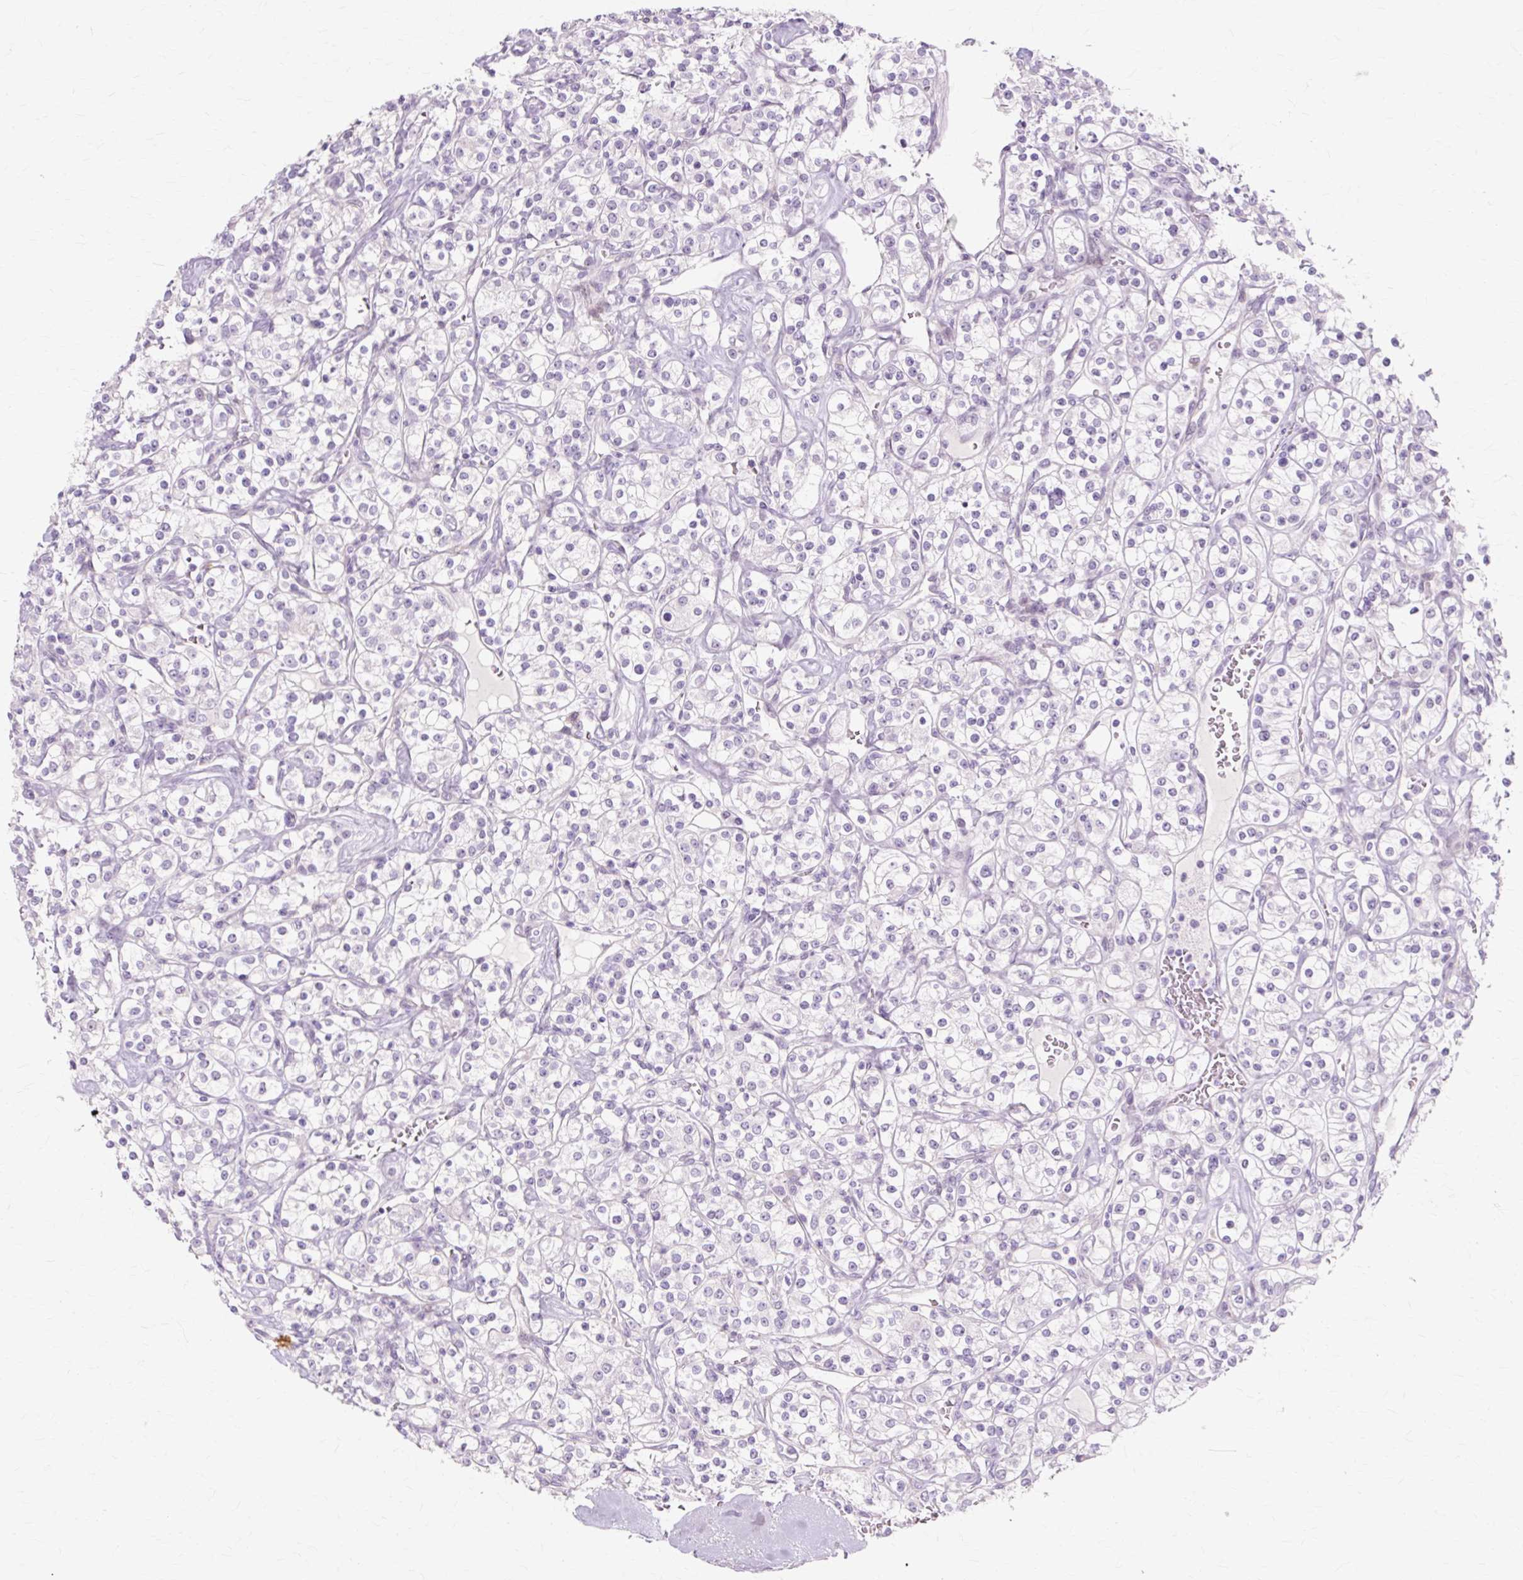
{"staining": {"intensity": "negative", "quantity": "none", "location": "none"}, "tissue": "renal cancer", "cell_type": "Tumor cells", "image_type": "cancer", "snomed": [{"axis": "morphology", "description": "Adenocarcinoma, NOS"}, {"axis": "topography", "description": "Kidney"}], "caption": "Protein analysis of adenocarcinoma (renal) displays no significant expression in tumor cells. (DAB IHC with hematoxylin counter stain).", "gene": "IRX2", "patient": {"sex": "male", "age": 77}}